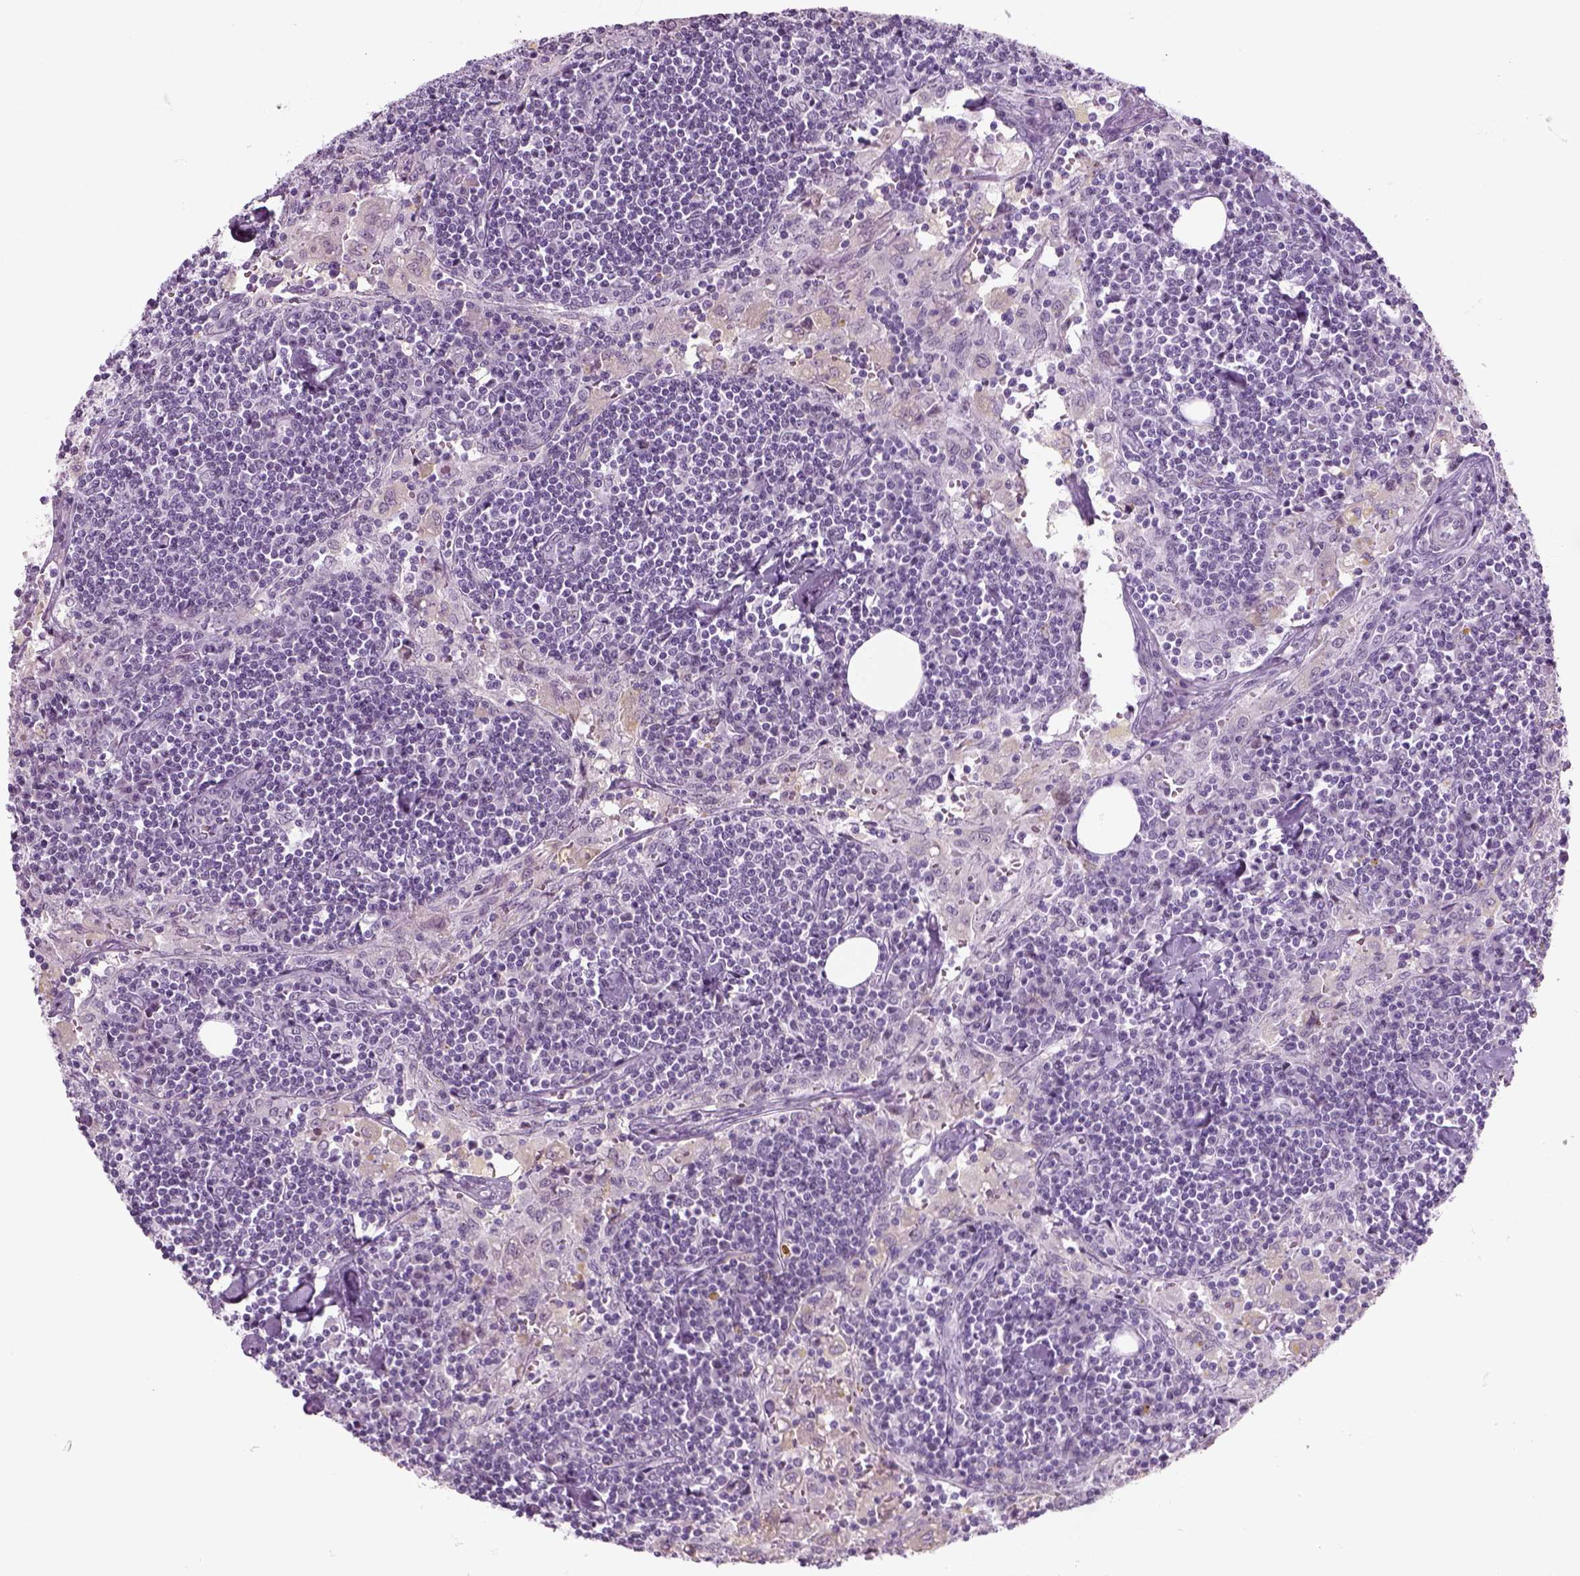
{"staining": {"intensity": "negative", "quantity": "none", "location": "none"}, "tissue": "lymph node", "cell_type": "Germinal center cells", "image_type": "normal", "snomed": [{"axis": "morphology", "description": "Normal tissue, NOS"}, {"axis": "topography", "description": "Lymph node"}], "caption": "The micrograph shows no staining of germinal center cells in unremarkable lymph node.", "gene": "ZNF865", "patient": {"sex": "male", "age": 55}}